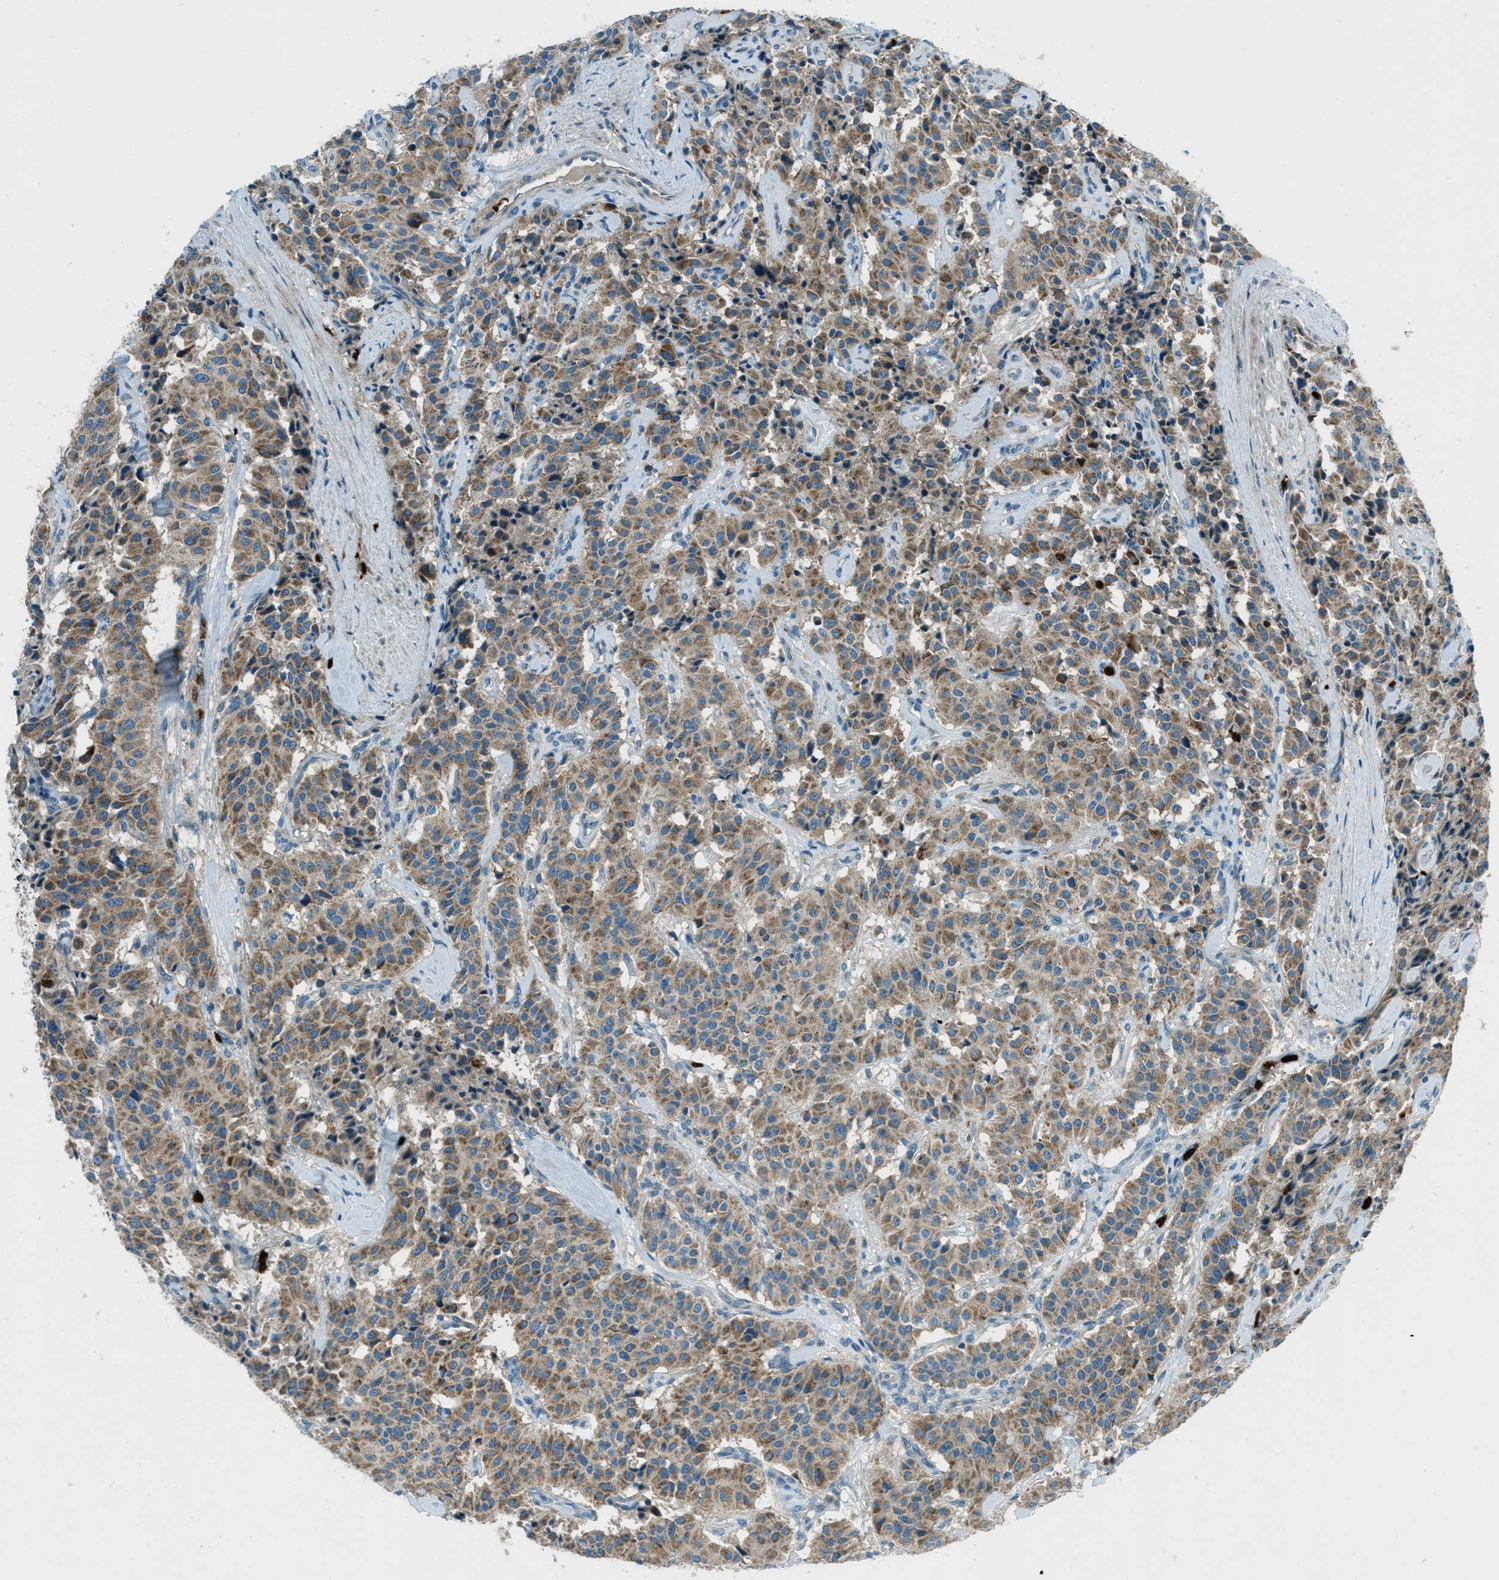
{"staining": {"intensity": "moderate", "quantity": ">75%", "location": "cytoplasmic/membranous"}, "tissue": "carcinoid", "cell_type": "Tumor cells", "image_type": "cancer", "snomed": [{"axis": "morphology", "description": "Carcinoid, malignant, NOS"}, {"axis": "topography", "description": "Lung"}], "caption": "Moderate cytoplasmic/membranous expression for a protein is identified in approximately >75% of tumor cells of carcinoid using immunohistochemistry (IHC).", "gene": "FAR1", "patient": {"sex": "male", "age": 30}}